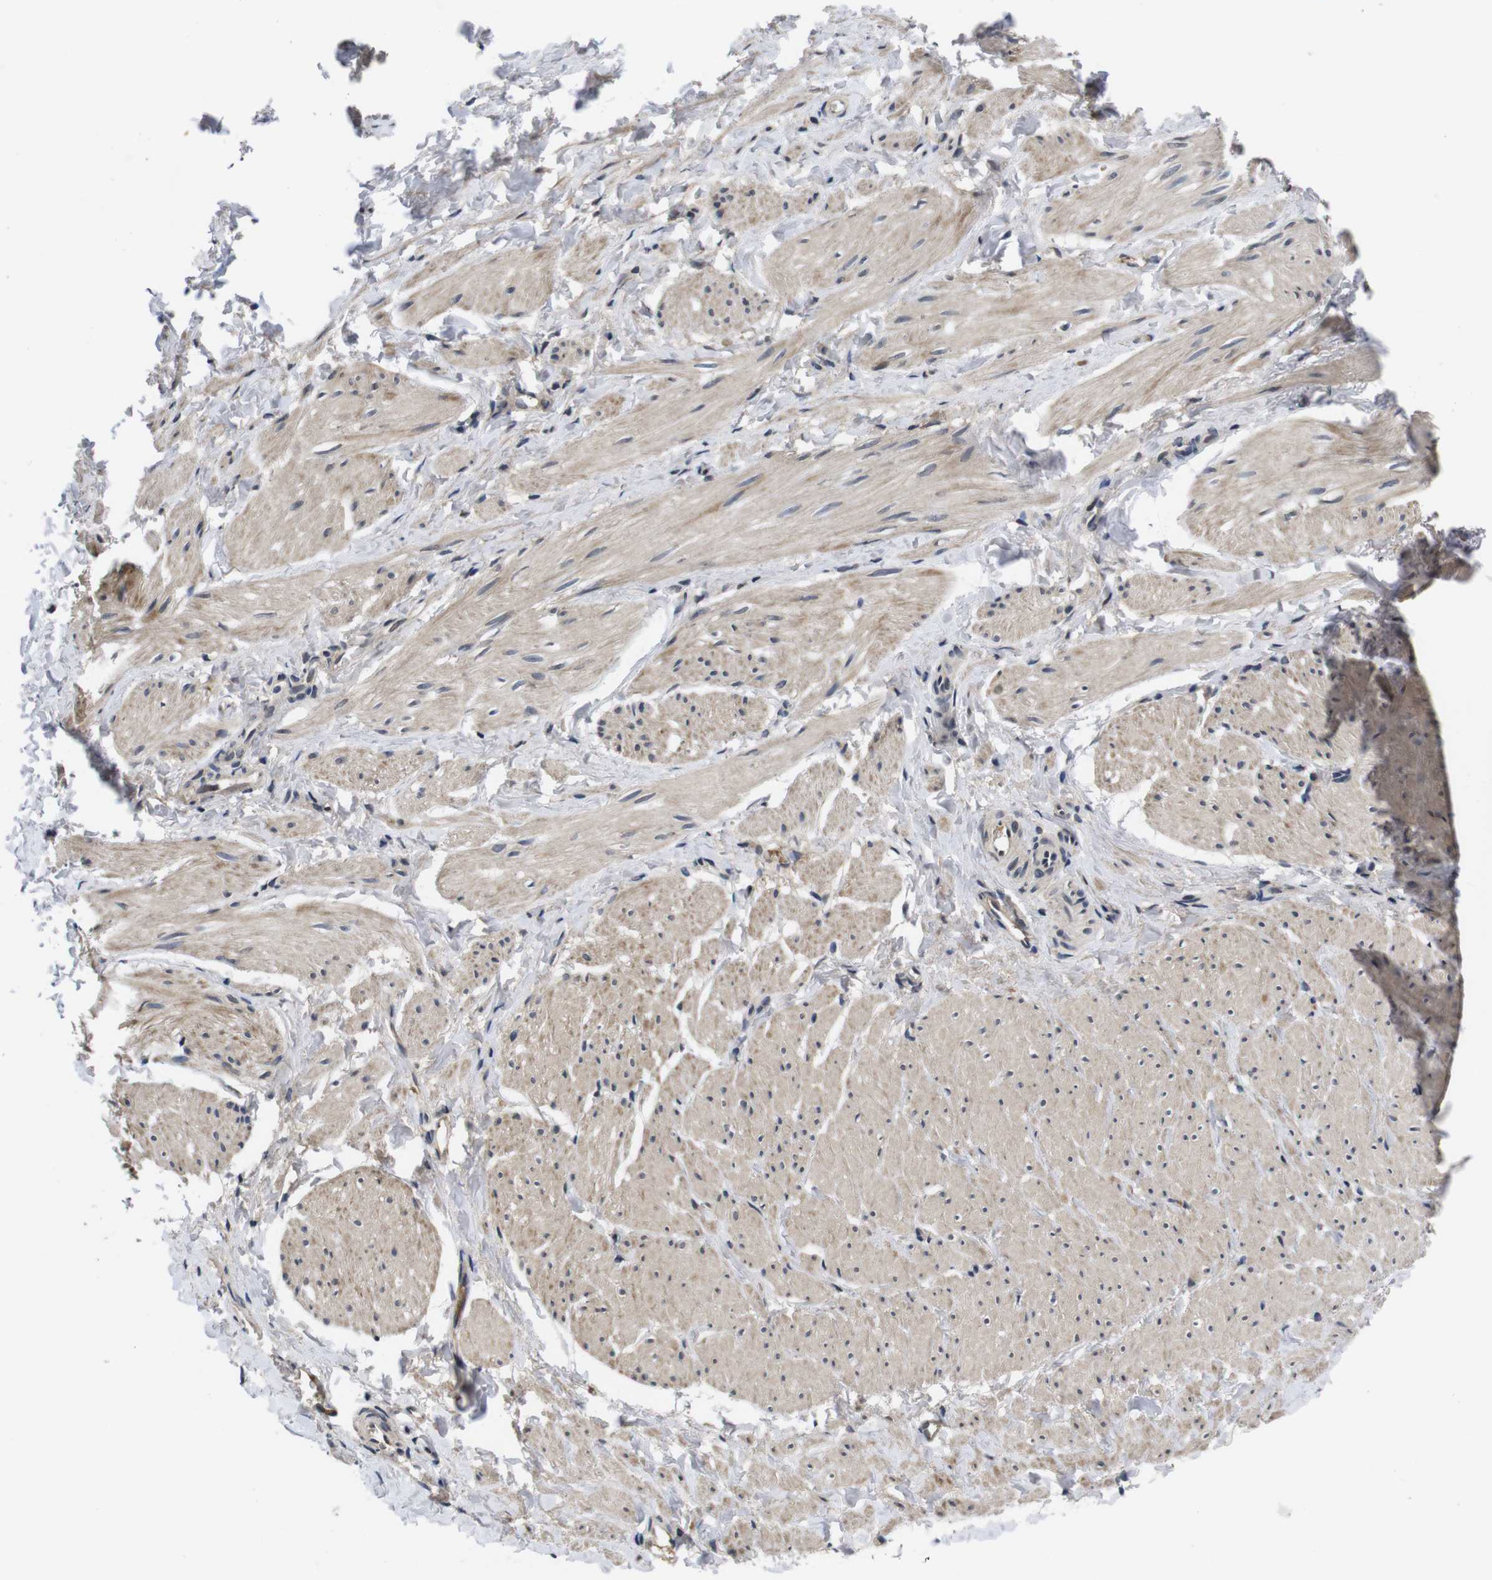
{"staining": {"intensity": "weak", "quantity": "25%-75%", "location": "cytoplasmic/membranous,nuclear"}, "tissue": "smooth muscle", "cell_type": "Smooth muscle cells", "image_type": "normal", "snomed": [{"axis": "morphology", "description": "Normal tissue, NOS"}, {"axis": "topography", "description": "Smooth muscle"}], "caption": "Immunohistochemistry image of normal smooth muscle stained for a protein (brown), which exhibits low levels of weak cytoplasmic/membranous,nuclear staining in about 25%-75% of smooth muscle cells.", "gene": "ZBTB46", "patient": {"sex": "male", "age": 16}}